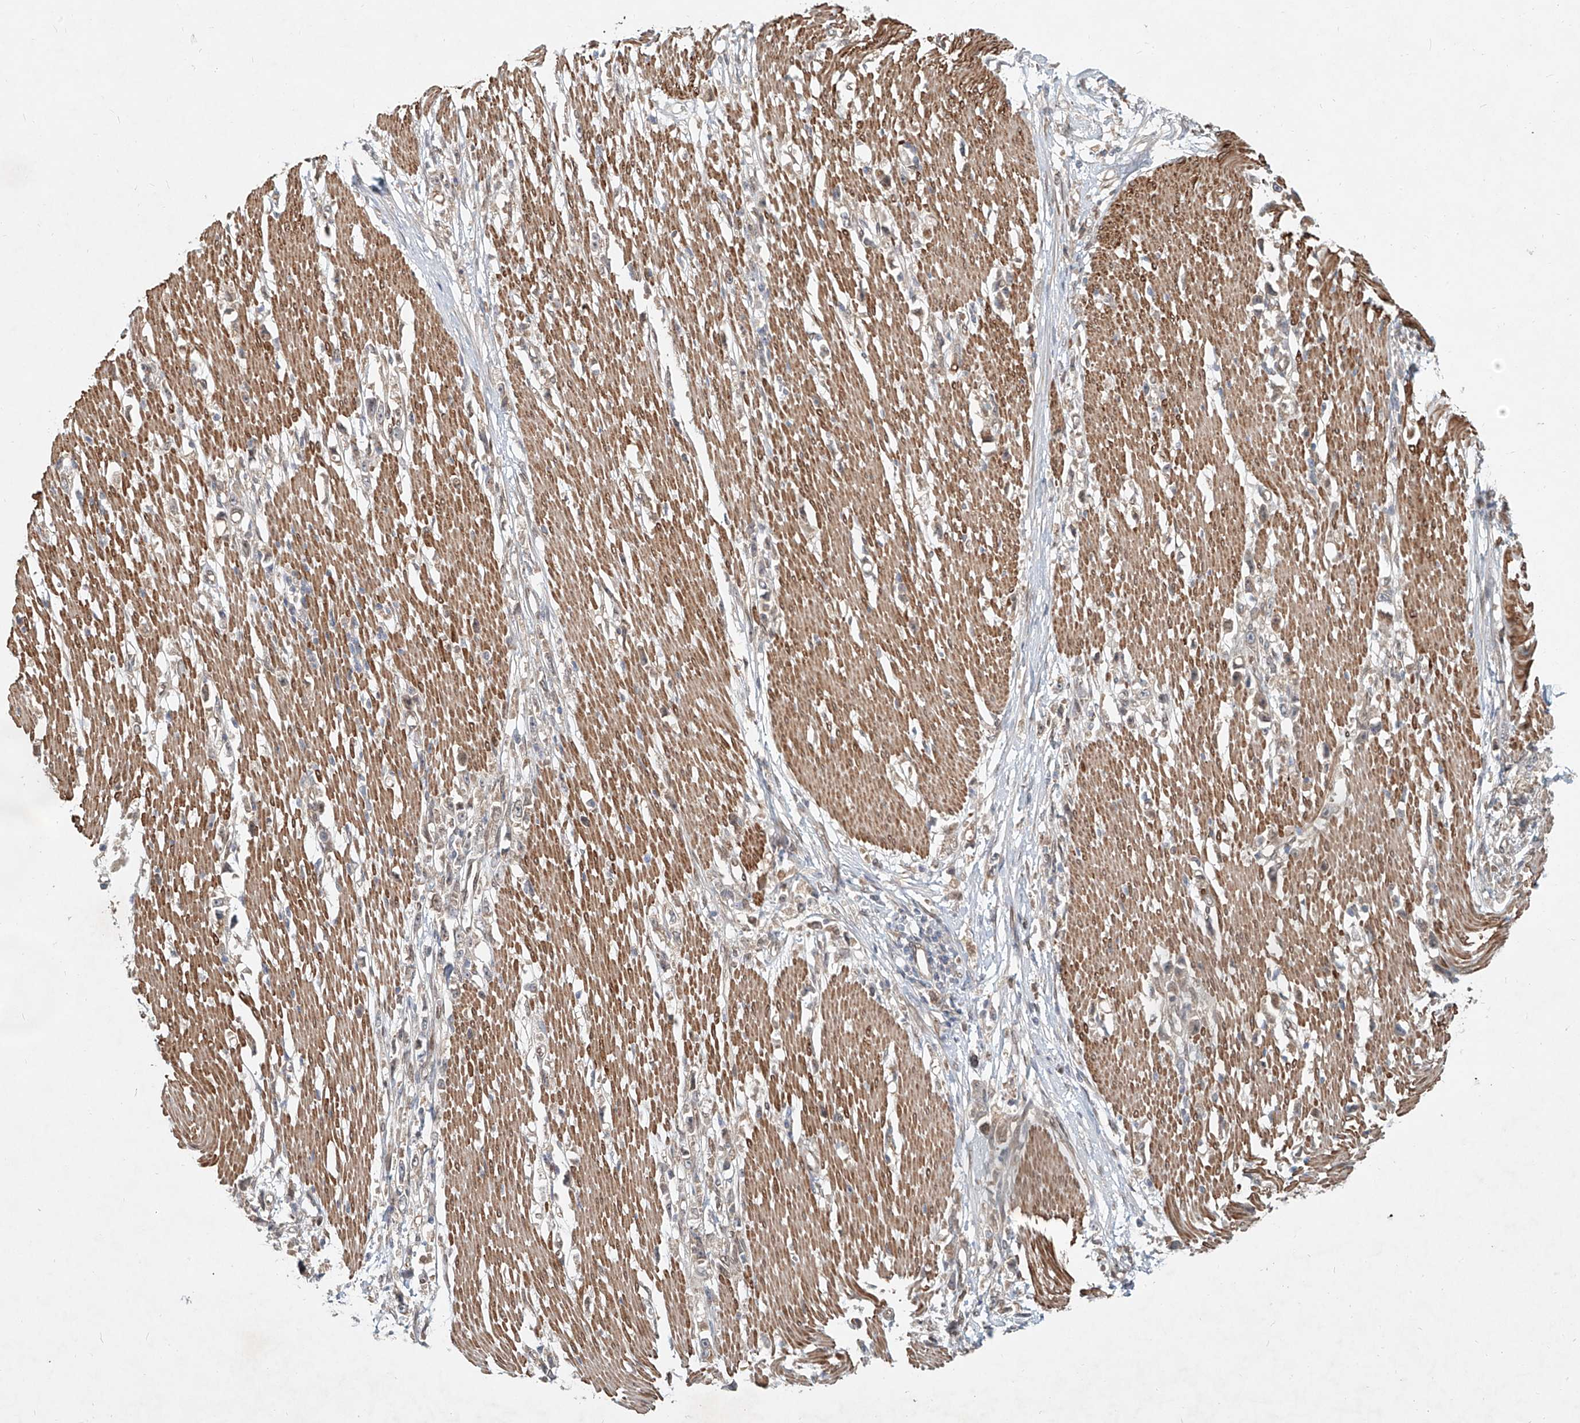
{"staining": {"intensity": "weak", "quantity": "25%-75%", "location": "cytoplasmic/membranous"}, "tissue": "stomach cancer", "cell_type": "Tumor cells", "image_type": "cancer", "snomed": [{"axis": "morphology", "description": "Adenocarcinoma, NOS"}, {"axis": "topography", "description": "Stomach"}], "caption": "Immunohistochemistry micrograph of neoplastic tissue: human adenocarcinoma (stomach) stained using IHC exhibits low levels of weak protein expression localized specifically in the cytoplasmic/membranous of tumor cells, appearing as a cytoplasmic/membranous brown color.", "gene": "SASH1", "patient": {"sex": "female", "age": 59}}